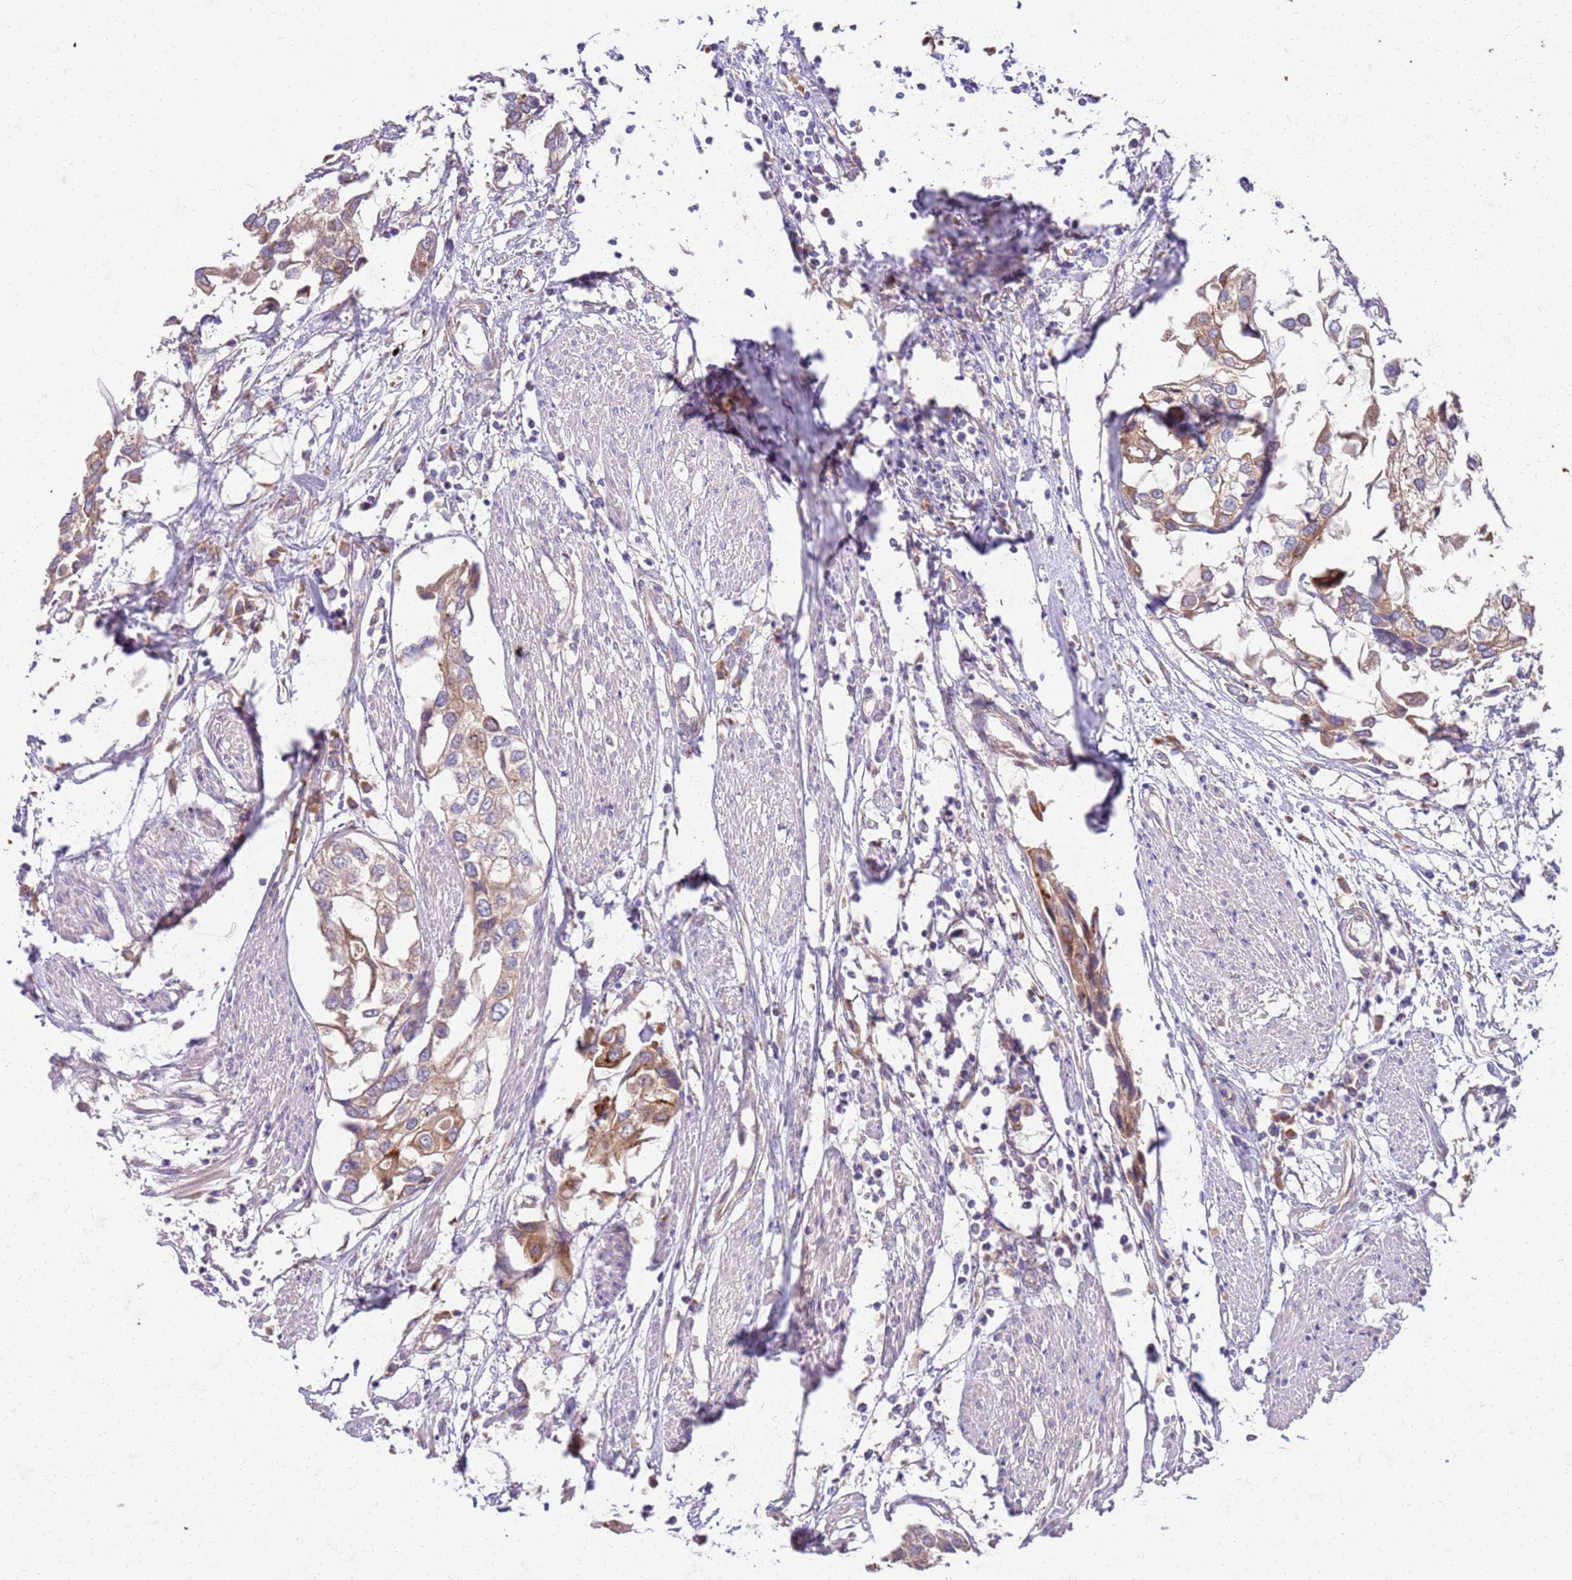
{"staining": {"intensity": "weak", "quantity": ">75%", "location": "cytoplasmic/membranous"}, "tissue": "urothelial cancer", "cell_type": "Tumor cells", "image_type": "cancer", "snomed": [{"axis": "morphology", "description": "Urothelial carcinoma, High grade"}, {"axis": "topography", "description": "Urinary bladder"}], "caption": "A low amount of weak cytoplasmic/membranous positivity is seen in about >75% of tumor cells in urothelial cancer tissue. The staining is performed using DAB (3,3'-diaminobenzidine) brown chromogen to label protein expression. The nuclei are counter-stained blue using hematoxylin.", "gene": "OSBP", "patient": {"sex": "male", "age": 64}}